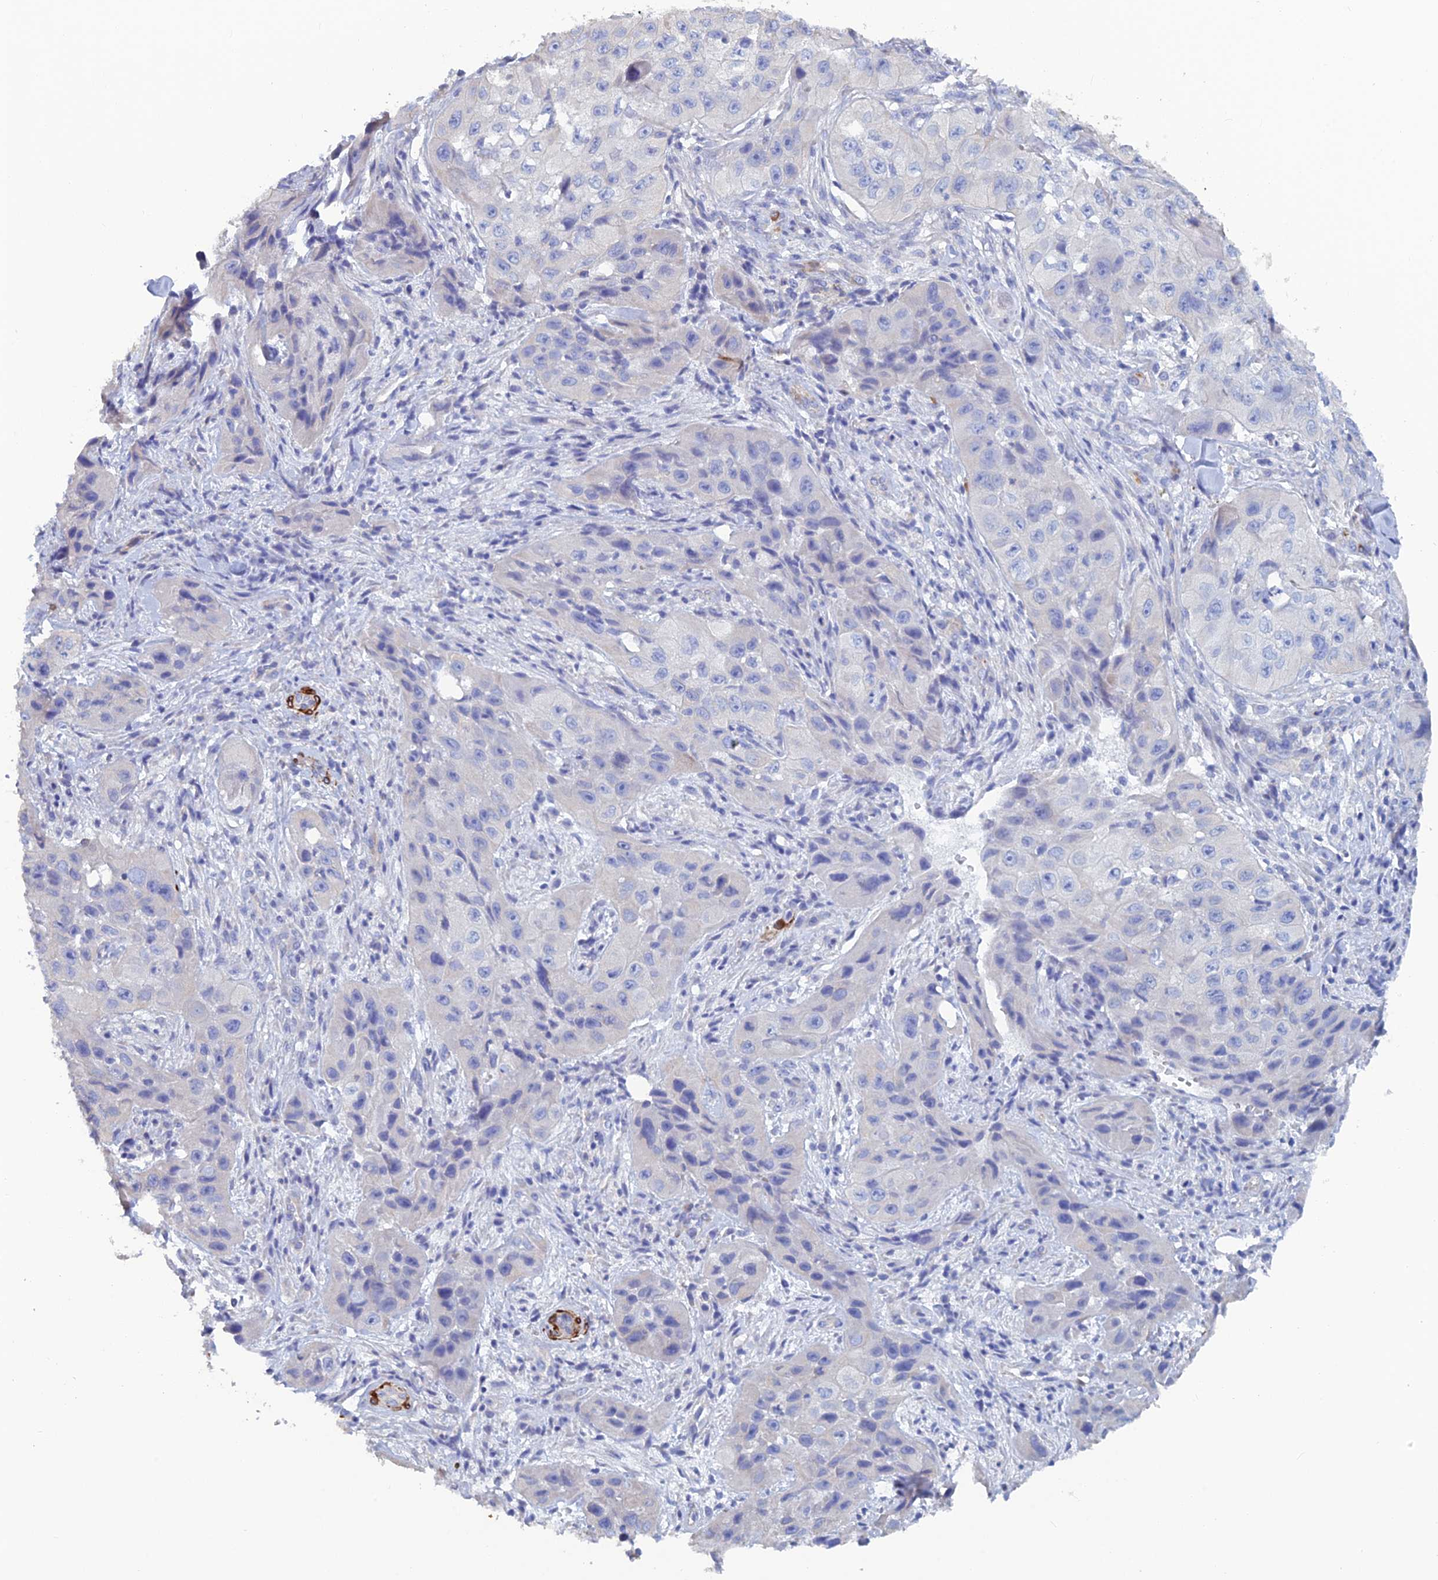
{"staining": {"intensity": "negative", "quantity": "none", "location": "none"}, "tissue": "skin cancer", "cell_type": "Tumor cells", "image_type": "cancer", "snomed": [{"axis": "morphology", "description": "Squamous cell carcinoma, NOS"}, {"axis": "topography", "description": "Skin"}, {"axis": "topography", "description": "Subcutis"}], "caption": "Immunohistochemistry (IHC) of human skin squamous cell carcinoma shows no expression in tumor cells. Nuclei are stained in blue.", "gene": "PCDHA8", "patient": {"sex": "male", "age": 73}}